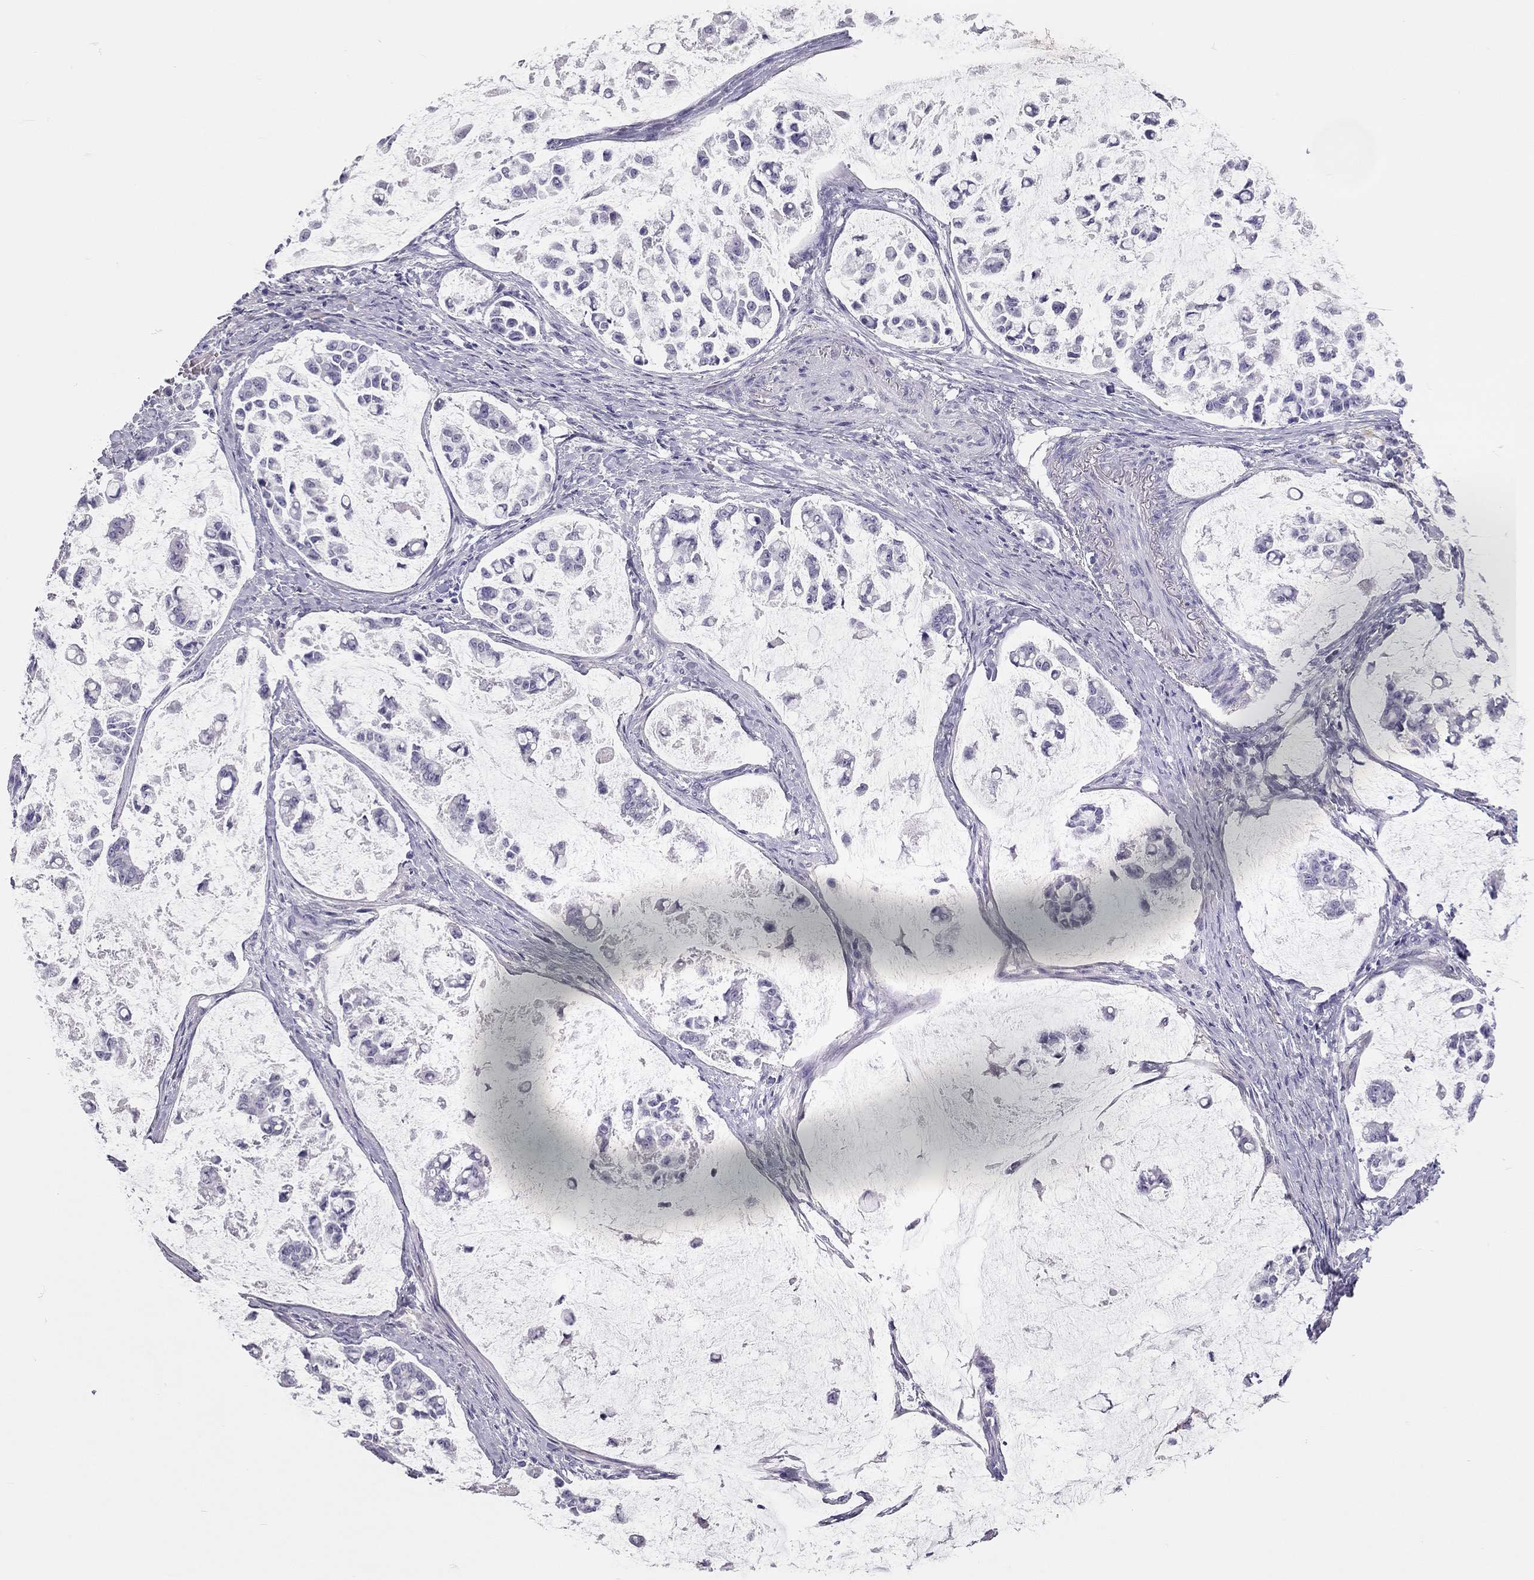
{"staining": {"intensity": "negative", "quantity": "none", "location": "none"}, "tissue": "stomach cancer", "cell_type": "Tumor cells", "image_type": "cancer", "snomed": [{"axis": "morphology", "description": "Adenocarcinoma, NOS"}, {"axis": "topography", "description": "Stomach"}], "caption": "The immunohistochemistry (IHC) micrograph has no significant positivity in tumor cells of stomach cancer tissue.", "gene": "SPATA12", "patient": {"sex": "male", "age": 82}}